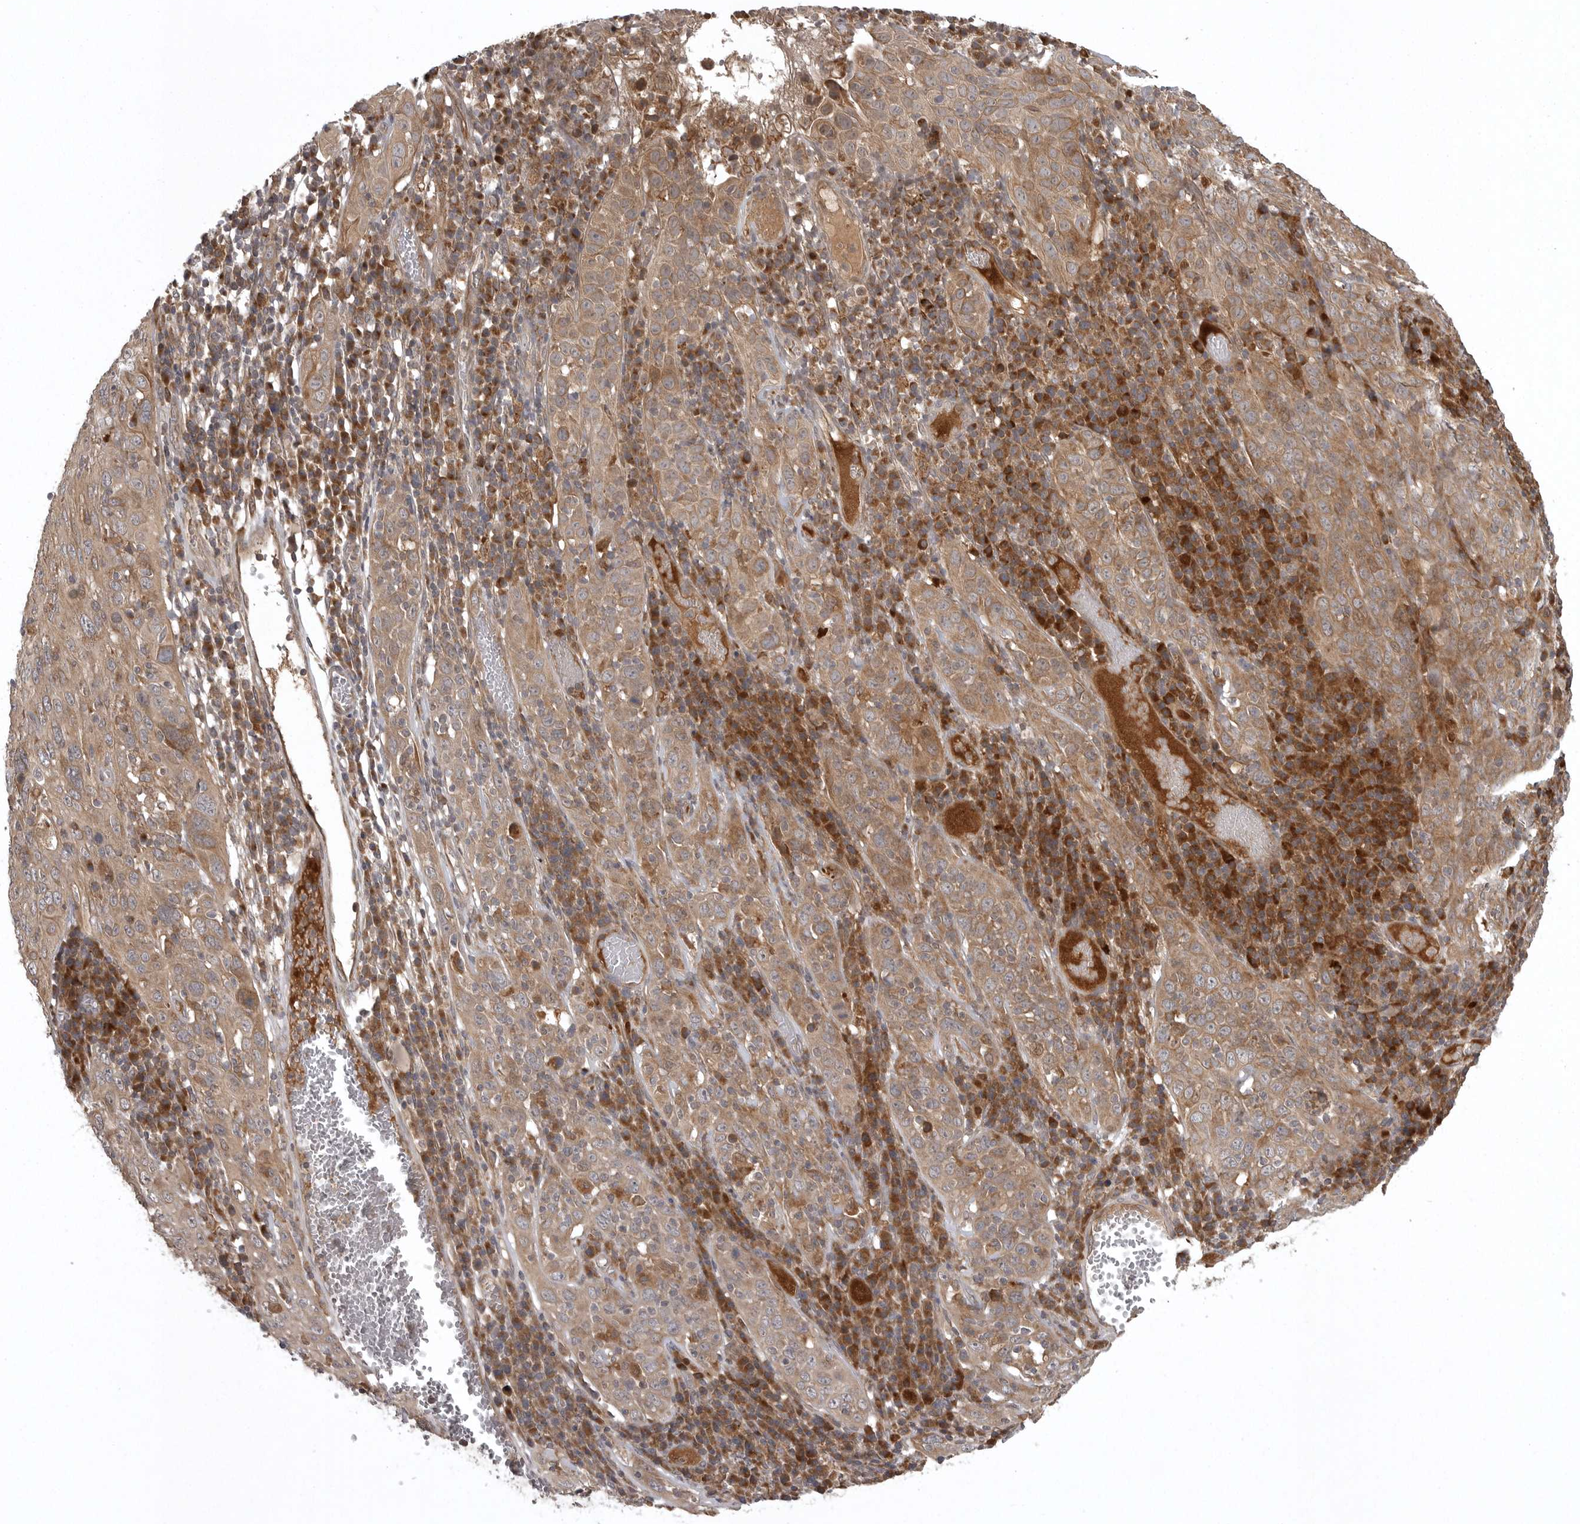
{"staining": {"intensity": "weak", "quantity": ">75%", "location": "cytoplasmic/membranous"}, "tissue": "cervical cancer", "cell_type": "Tumor cells", "image_type": "cancer", "snomed": [{"axis": "morphology", "description": "Squamous cell carcinoma, NOS"}, {"axis": "topography", "description": "Cervix"}], "caption": "The histopathology image demonstrates staining of squamous cell carcinoma (cervical), revealing weak cytoplasmic/membranous protein expression (brown color) within tumor cells.", "gene": "GPR31", "patient": {"sex": "female", "age": 46}}